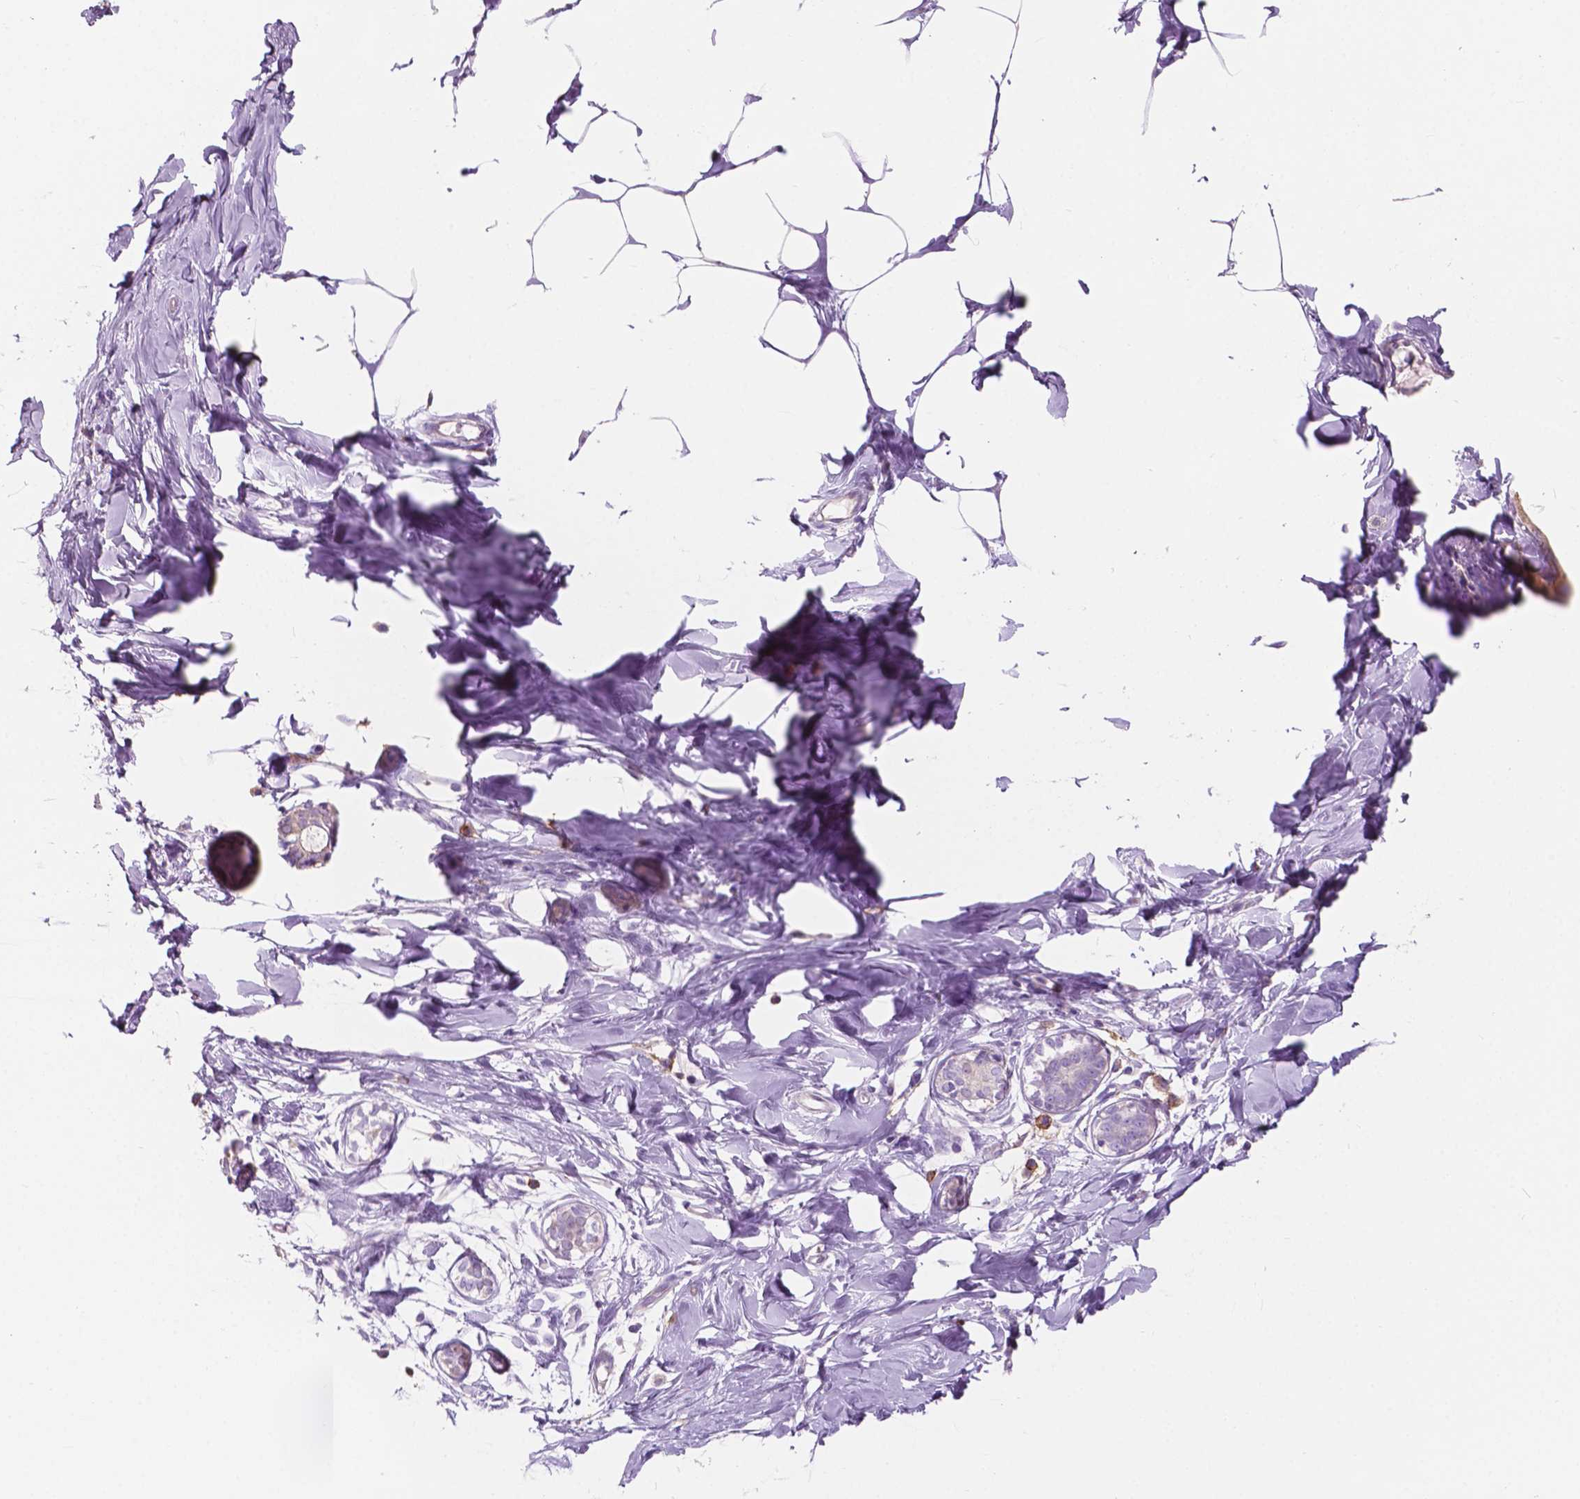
{"staining": {"intensity": "negative", "quantity": "none", "location": "none"}, "tissue": "breast", "cell_type": "Adipocytes", "image_type": "normal", "snomed": [{"axis": "morphology", "description": "Normal tissue, NOS"}, {"axis": "topography", "description": "Breast"}], "caption": "Benign breast was stained to show a protein in brown. There is no significant staining in adipocytes. (Stains: DAB immunohistochemistry with hematoxylin counter stain, Microscopy: brightfield microscopy at high magnification).", "gene": "SEMA4A", "patient": {"sex": "female", "age": 27}}